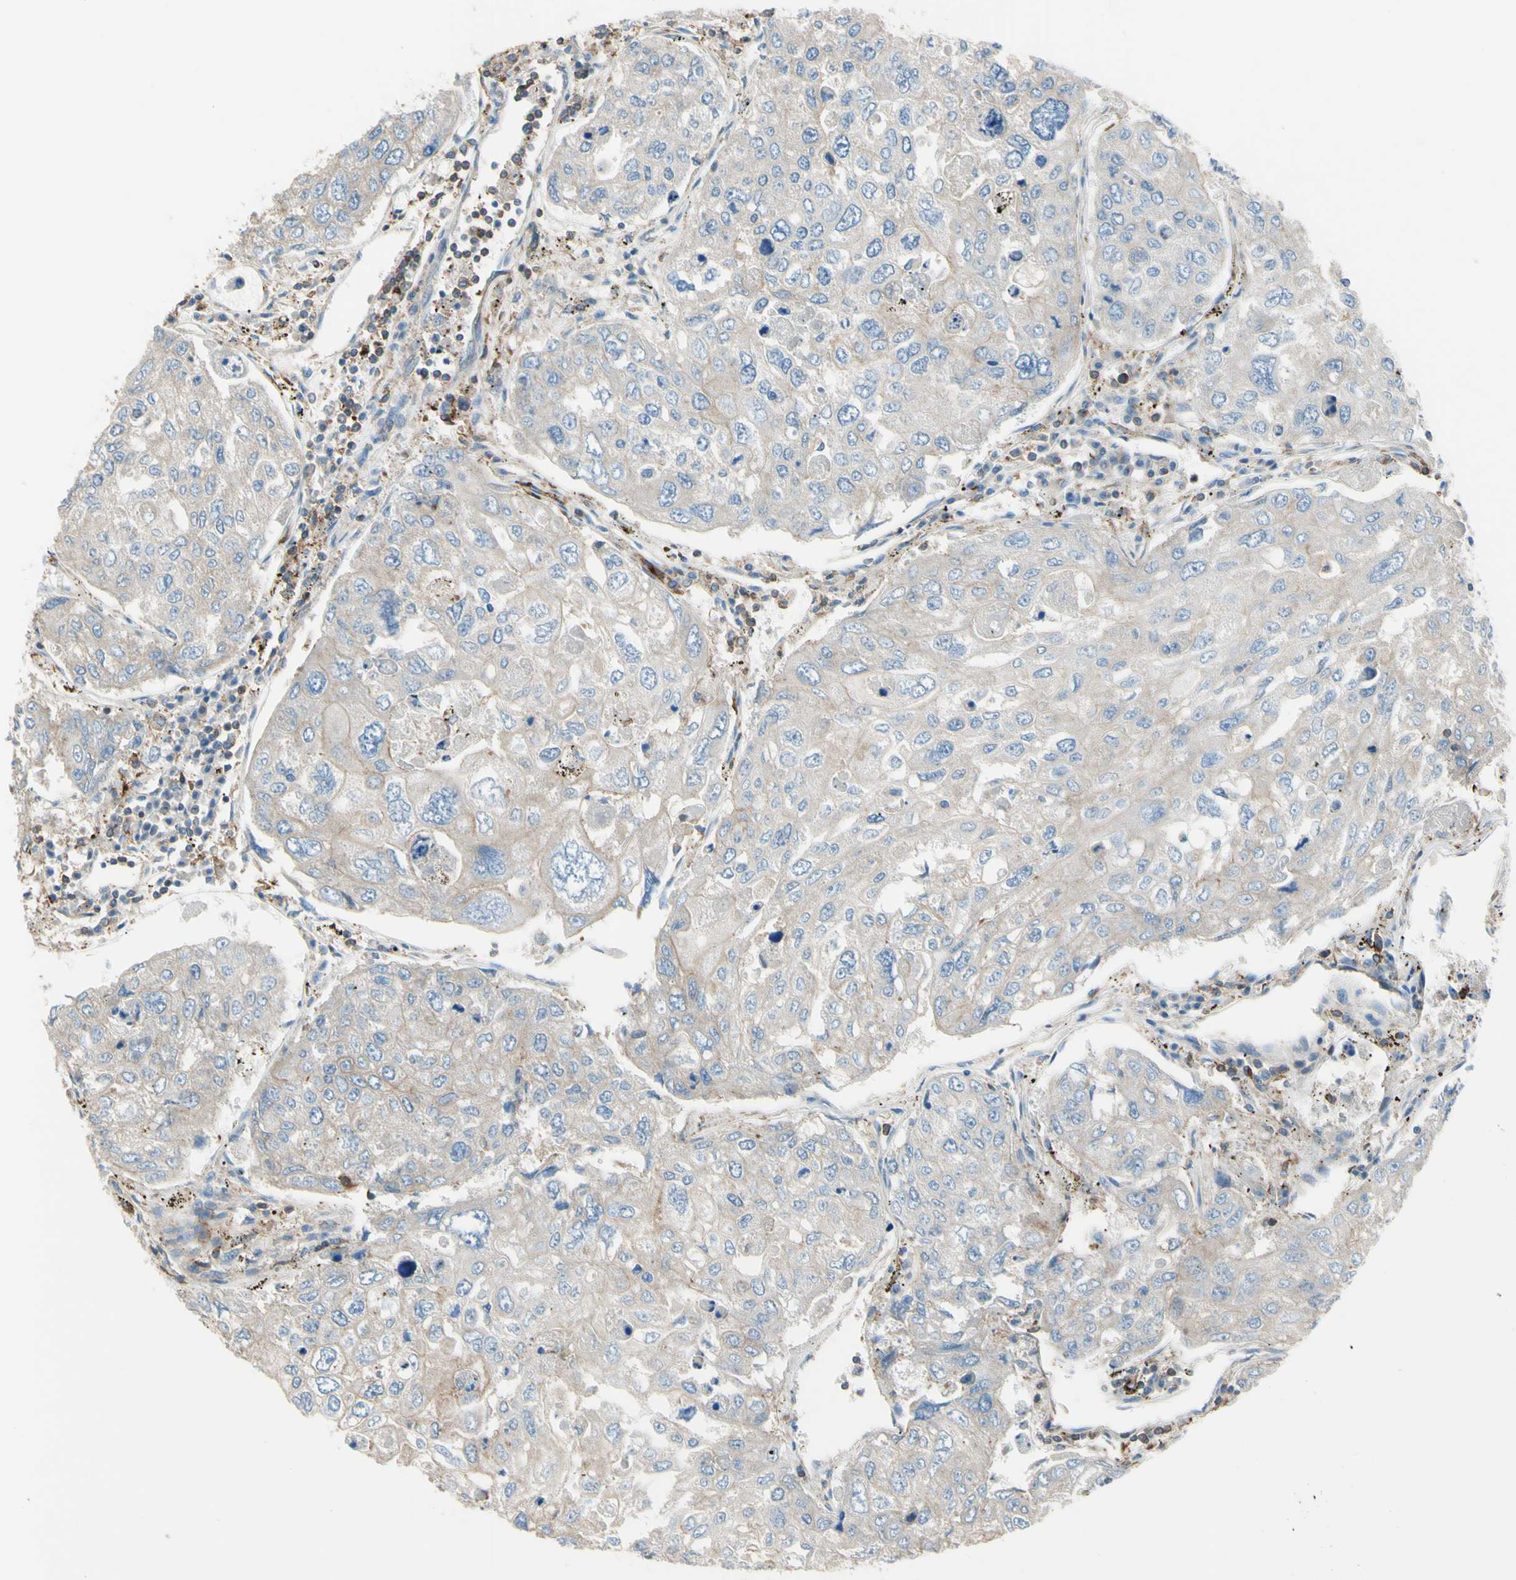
{"staining": {"intensity": "weak", "quantity": "25%-75%", "location": "cytoplasmic/membranous"}, "tissue": "urothelial cancer", "cell_type": "Tumor cells", "image_type": "cancer", "snomed": [{"axis": "morphology", "description": "Urothelial carcinoma, High grade"}, {"axis": "topography", "description": "Lymph node"}, {"axis": "topography", "description": "Urinary bladder"}], "caption": "The immunohistochemical stain labels weak cytoplasmic/membranous staining in tumor cells of urothelial cancer tissue.", "gene": "SEMA4C", "patient": {"sex": "male", "age": 51}}